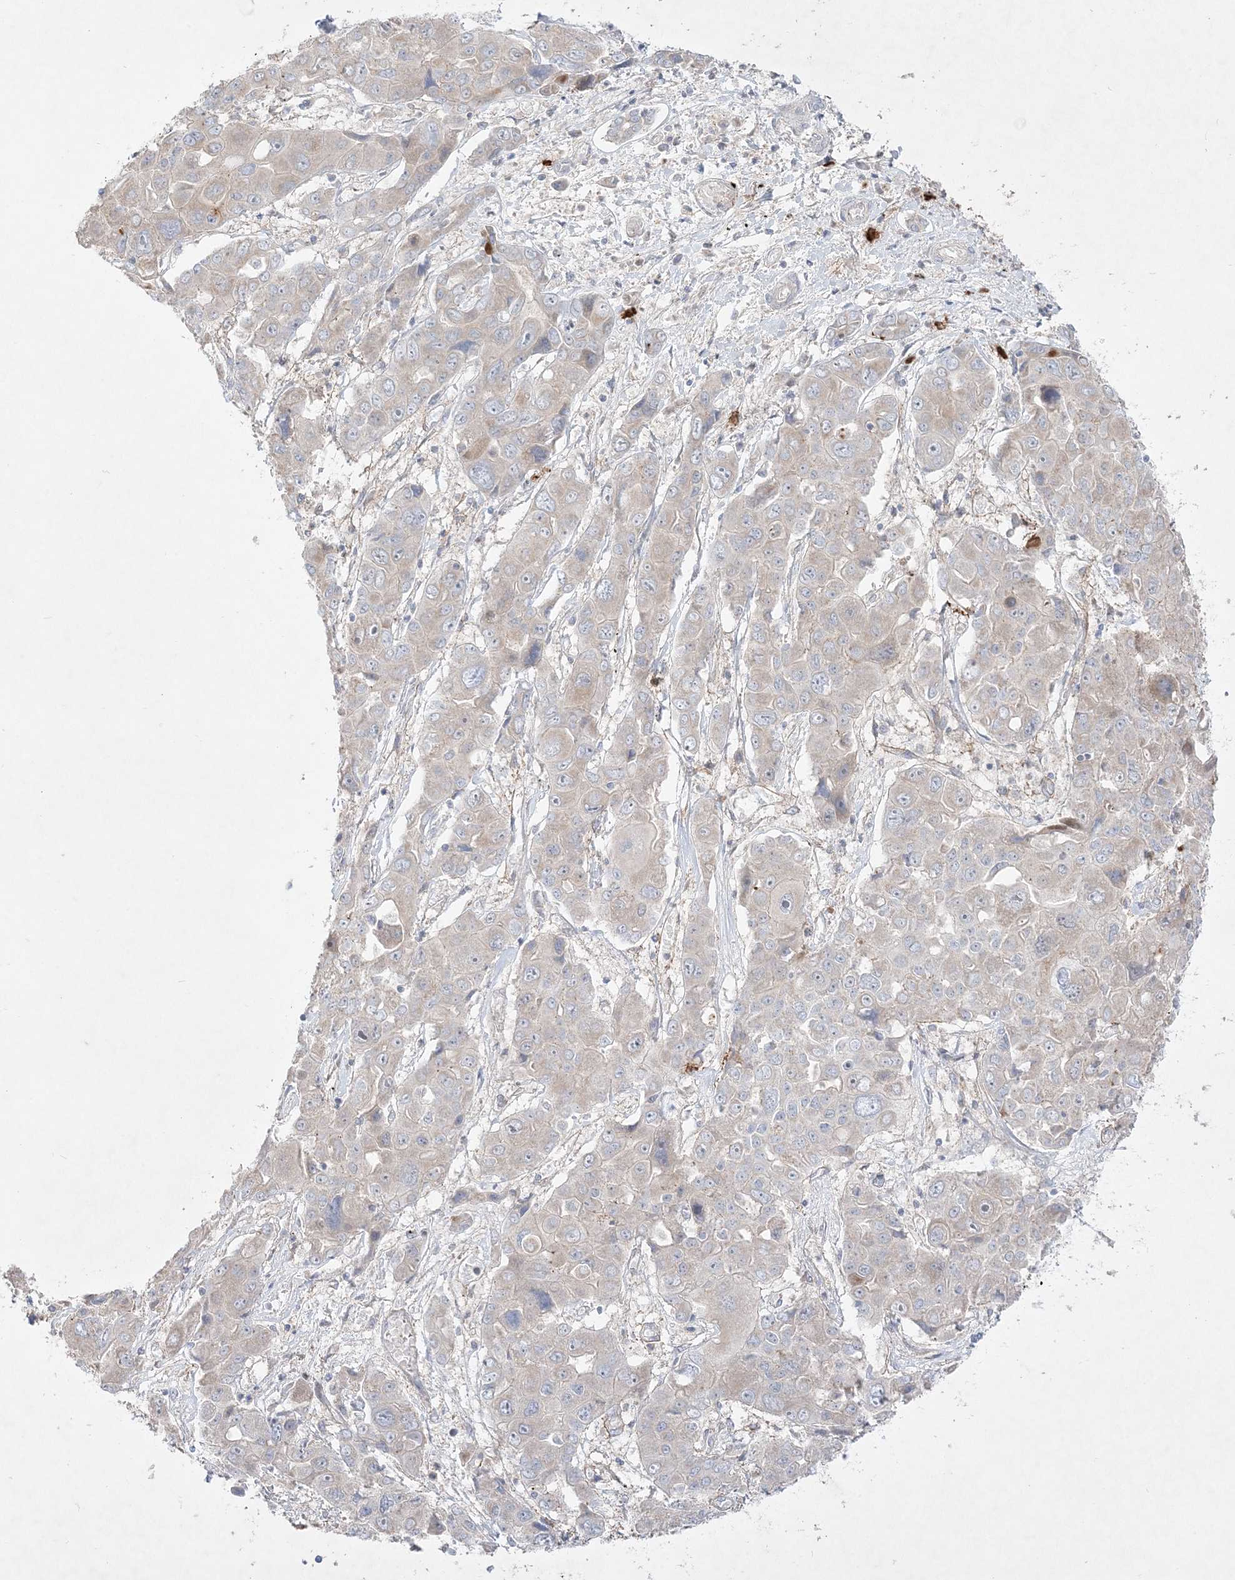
{"staining": {"intensity": "negative", "quantity": "none", "location": "none"}, "tissue": "liver cancer", "cell_type": "Tumor cells", "image_type": "cancer", "snomed": [{"axis": "morphology", "description": "Cholangiocarcinoma"}, {"axis": "topography", "description": "Liver"}], "caption": "The image reveals no significant expression in tumor cells of cholangiocarcinoma (liver). Brightfield microscopy of IHC stained with DAB (brown) and hematoxylin (blue), captured at high magnification.", "gene": "CLNK", "patient": {"sex": "male", "age": 67}}